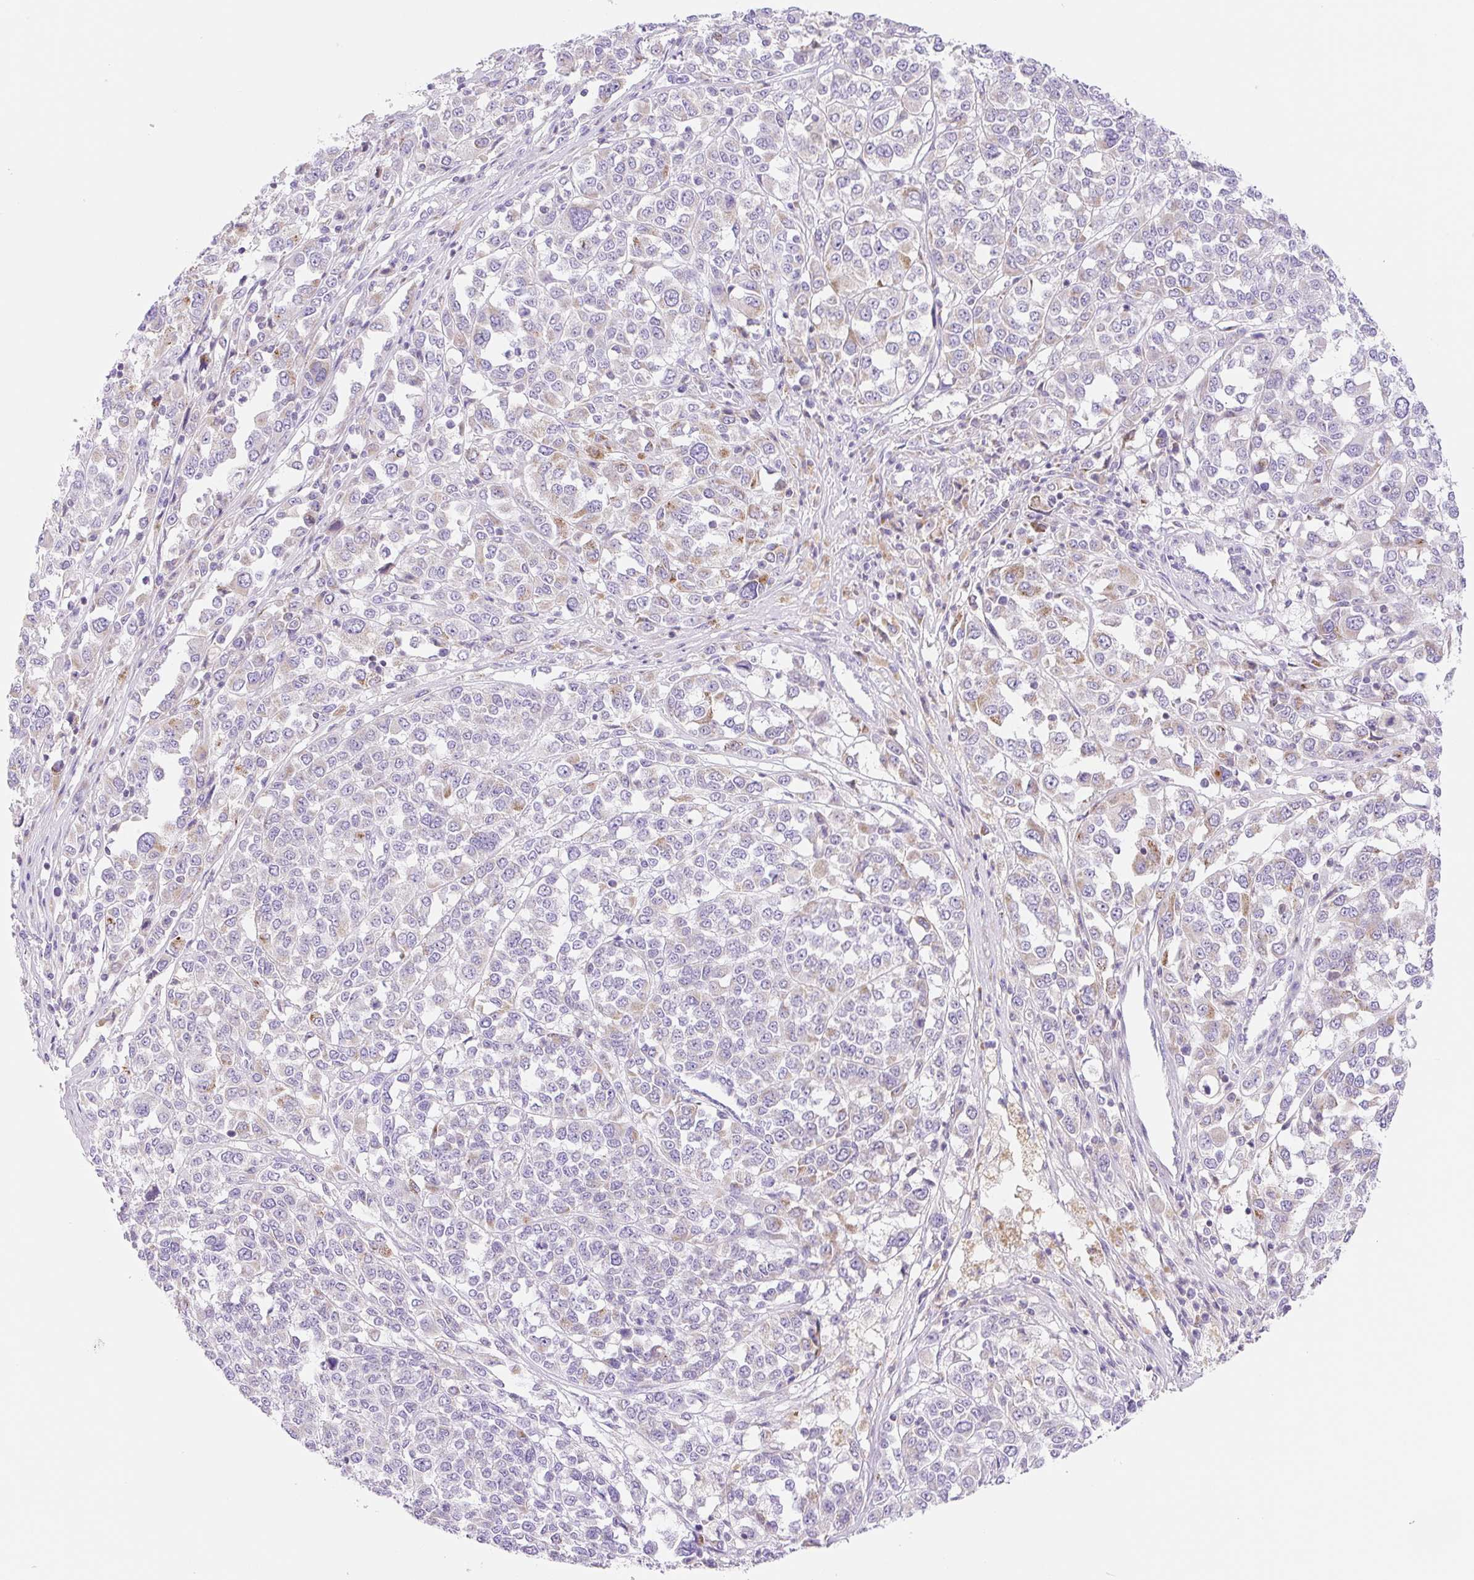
{"staining": {"intensity": "weak", "quantity": "<25%", "location": "cytoplasmic/membranous"}, "tissue": "melanoma", "cell_type": "Tumor cells", "image_type": "cancer", "snomed": [{"axis": "morphology", "description": "Malignant melanoma, Metastatic site"}, {"axis": "topography", "description": "Lymph node"}], "caption": "This is an IHC image of human melanoma. There is no expression in tumor cells.", "gene": "FOCAD", "patient": {"sex": "male", "age": 44}}